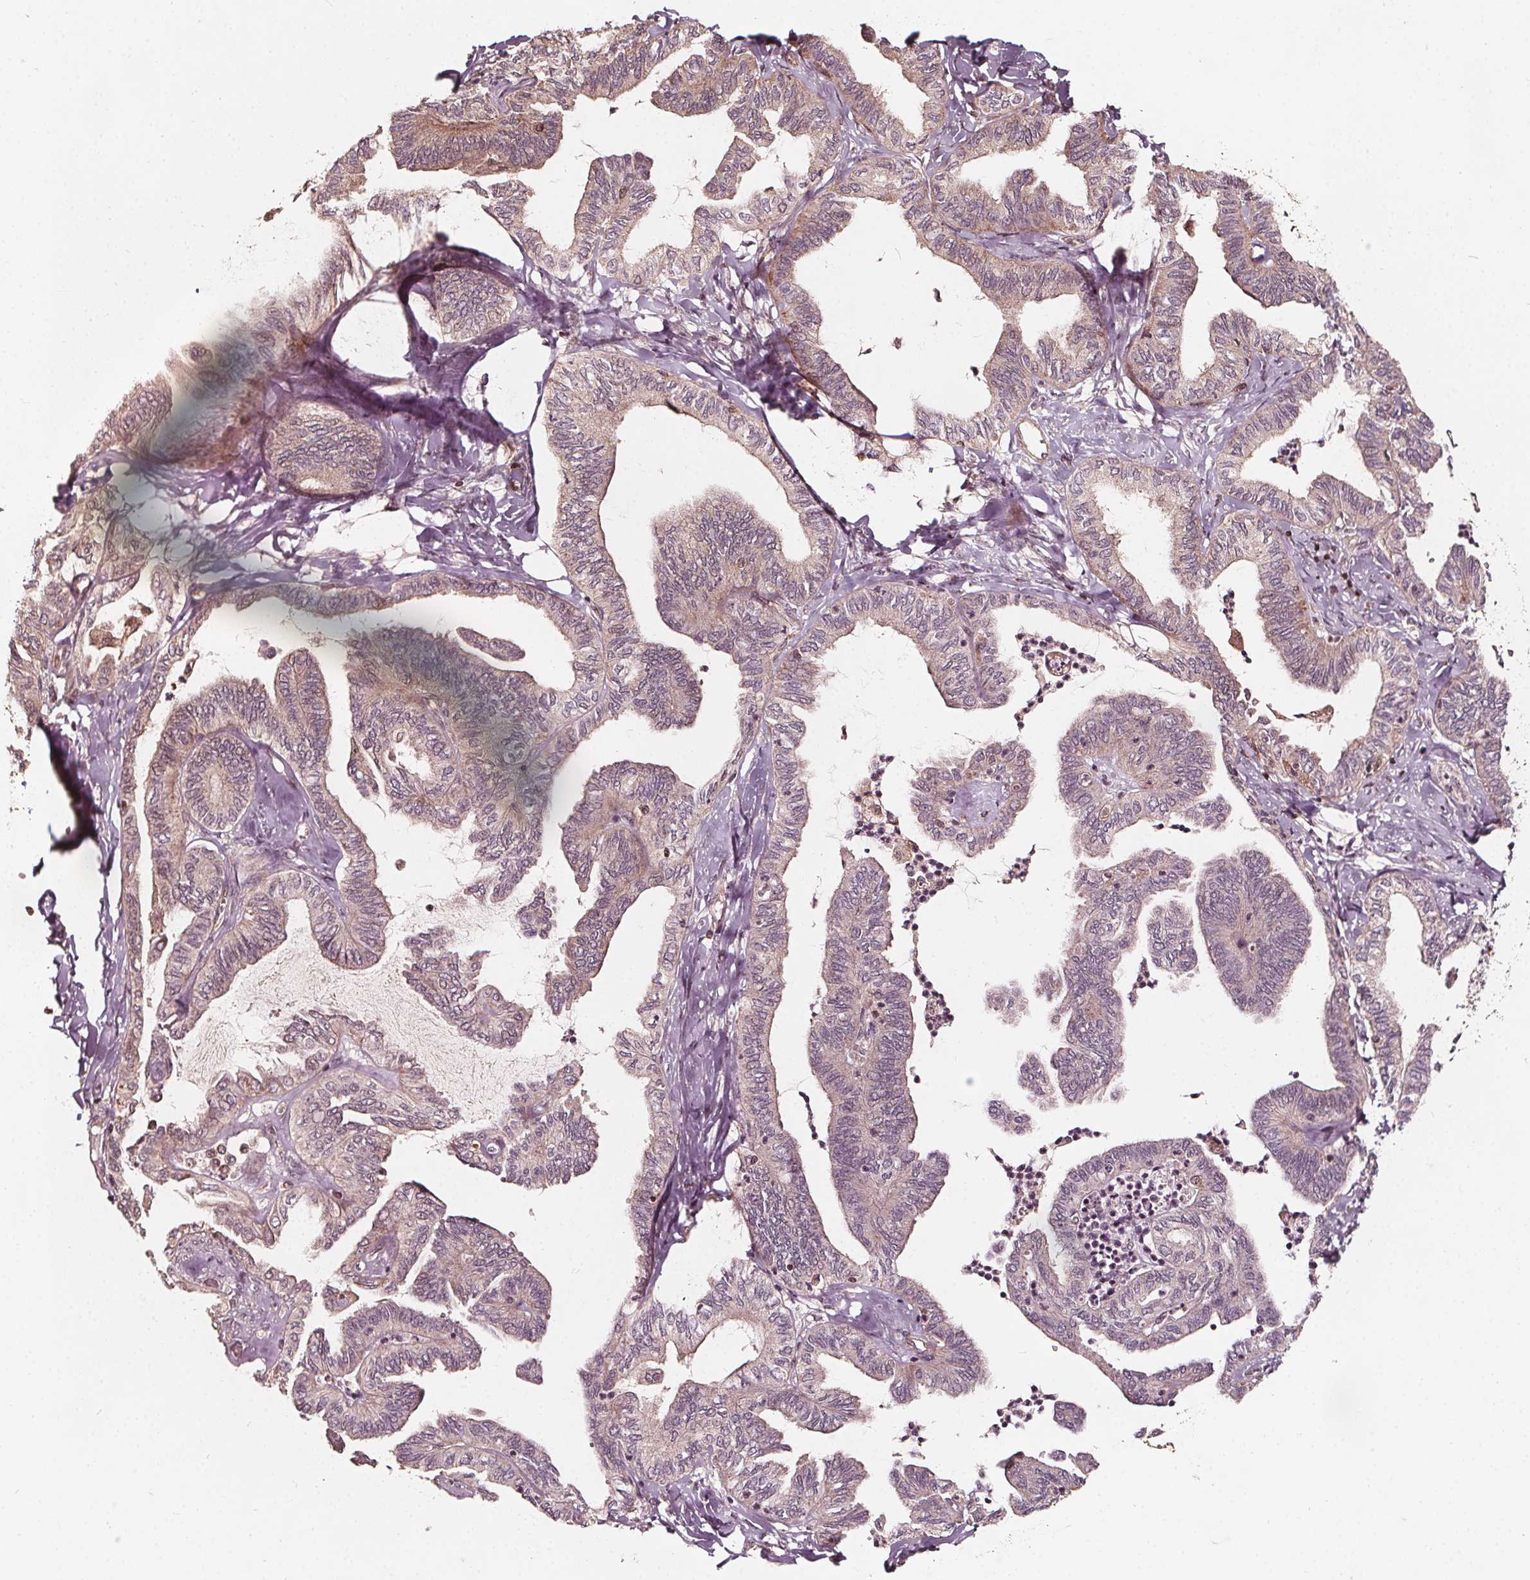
{"staining": {"intensity": "weak", "quantity": ">75%", "location": "cytoplasmic/membranous"}, "tissue": "ovarian cancer", "cell_type": "Tumor cells", "image_type": "cancer", "snomed": [{"axis": "morphology", "description": "Carcinoma, endometroid"}, {"axis": "topography", "description": "Ovary"}], "caption": "This photomicrograph displays ovarian endometroid carcinoma stained with immunohistochemistry to label a protein in brown. The cytoplasmic/membranous of tumor cells show weak positivity for the protein. Nuclei are counter-stained blue.", "gene": "AIP", "patient": {"sex": "female", "age": 70}}